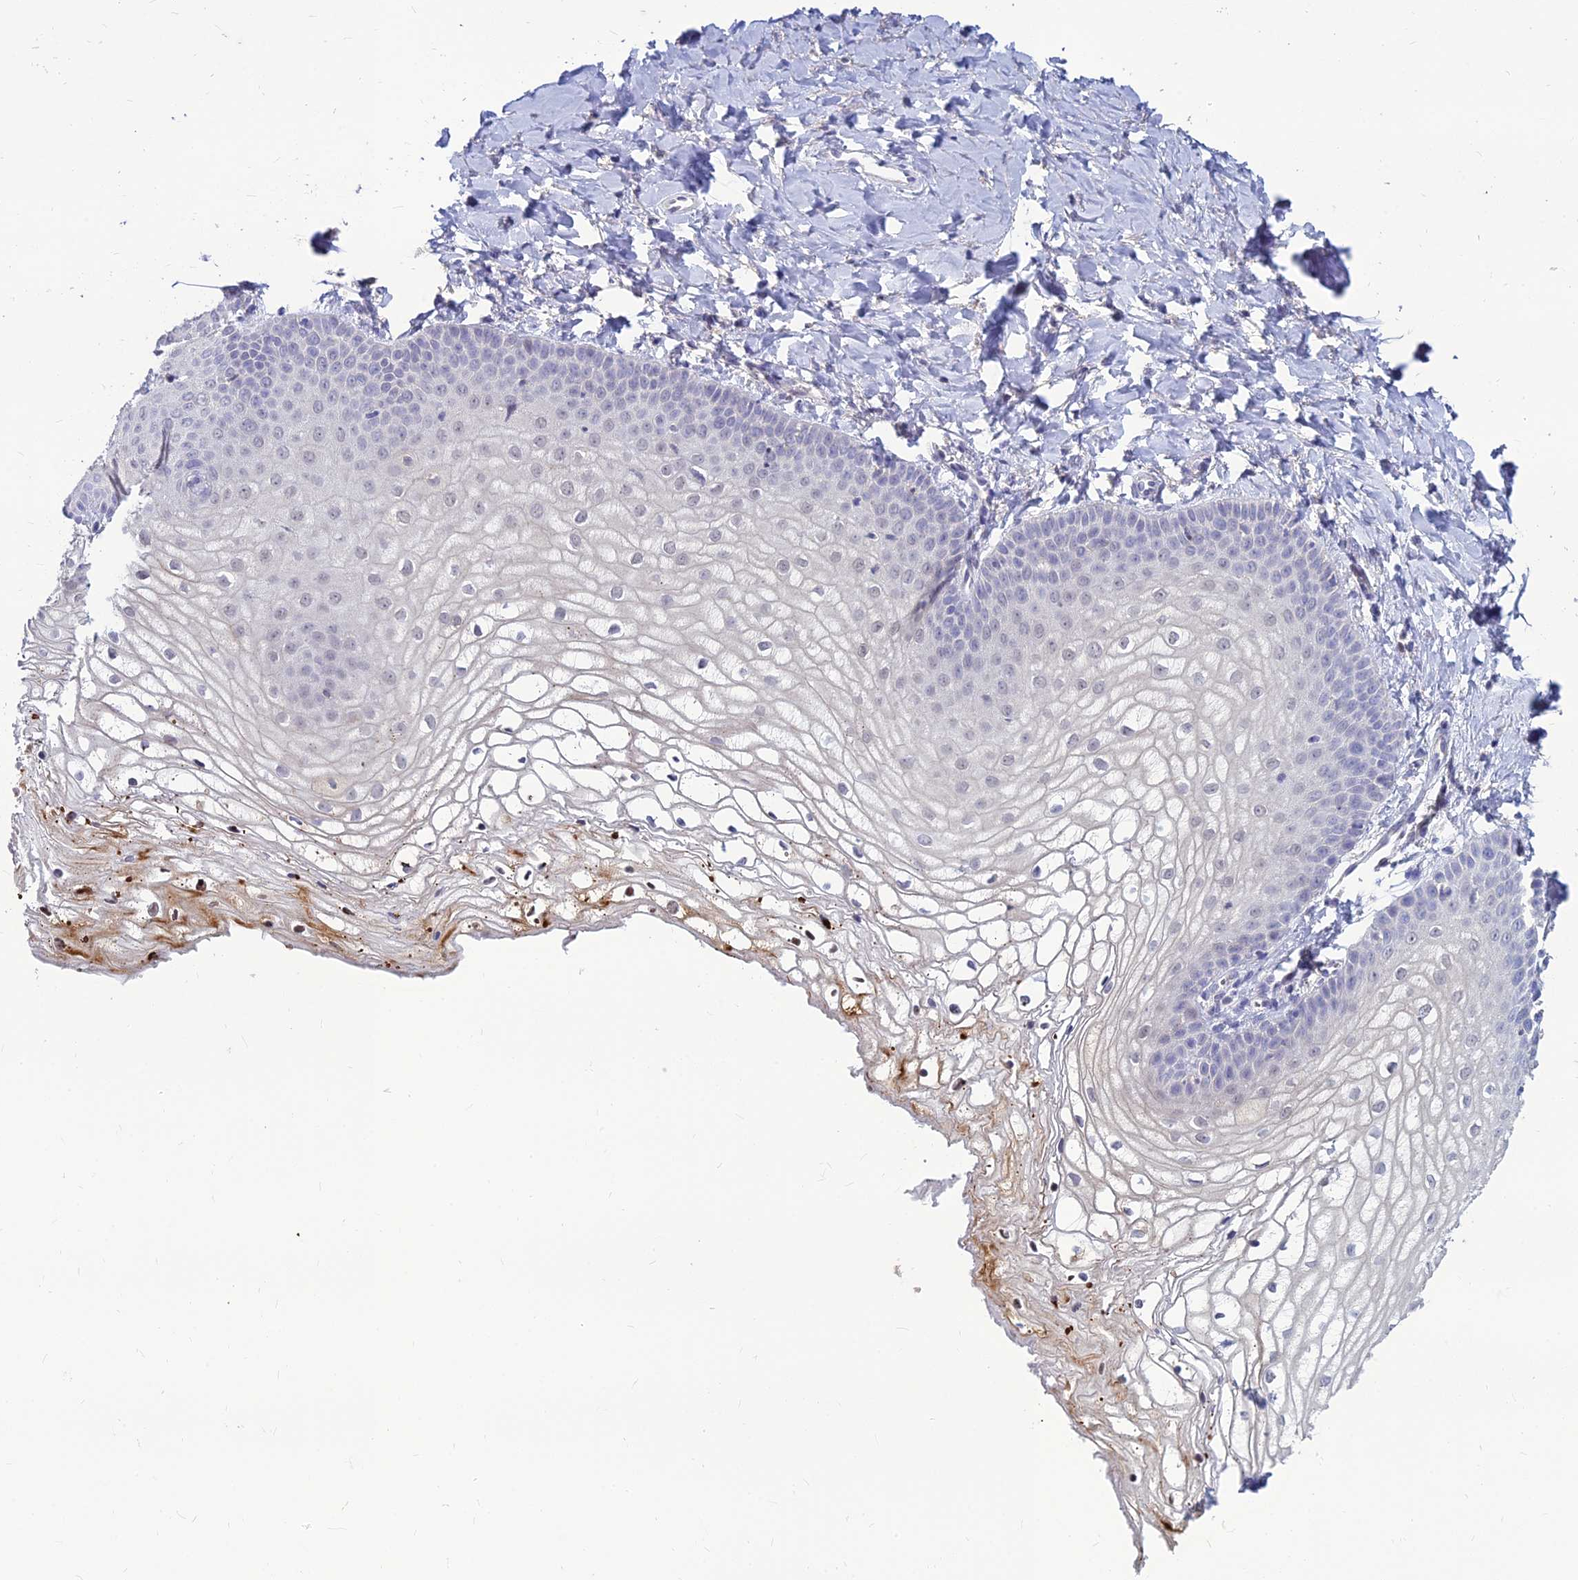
{"staining": {"intensity": "weak", "quantity": "<25%", "location": "cytoplasmic/membranous,nuclear"}, "tissue": "vagina", "cell_type": "Squamous epithelial cells", "image_type": "normal", "snomed": [{"axis": "morphology", "description": "Normal tissue, NOS"}, {"axis": "topography", "description": "Vagina"}], "caption": "The image reveals no staining of squamous epithelial cells in normal vagina.", "gene": "GOLGA6A", "patient": {"sex": "female", "age": 68}}